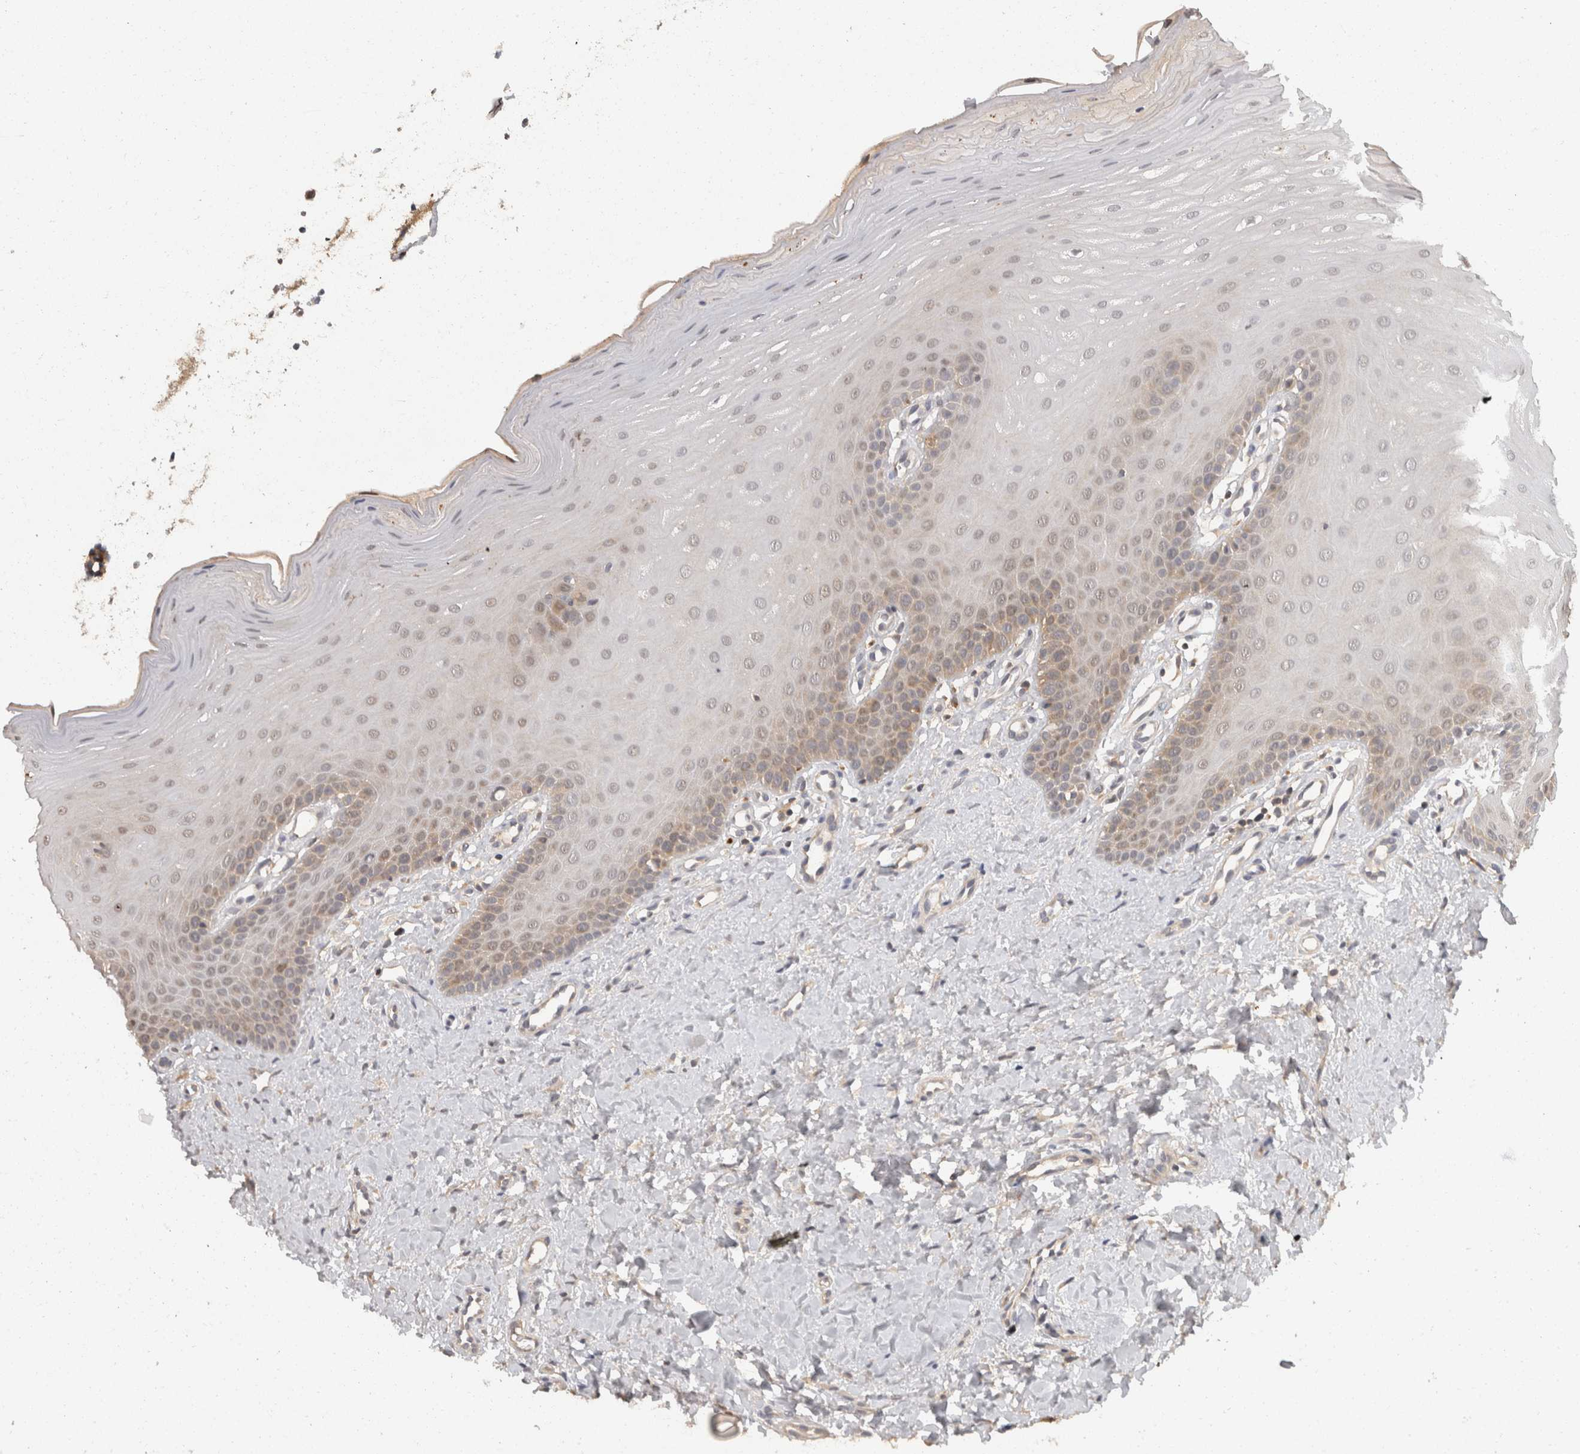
{"staining": {"intensity": "moderate", "quantity": "<25%", "location": "cytoplasmic/membranous"}, "tissue": "oral mucosa", "cell_type": "Squamous epithelial cells", "image_type": "normal", "snomed": [{"axis": "morphology", "description": "Normal tissue, NOS"}, {"axis": "topography", "description": "Oral tissue"}], "caption": "A low amount of moderate cytoplasmic/membranous expression is present in about <25% of squamous epithelial cells in unremarkable oral mucosa.", "gene": "ACAT2", "patient": {"sex": "female", "age": 39}}